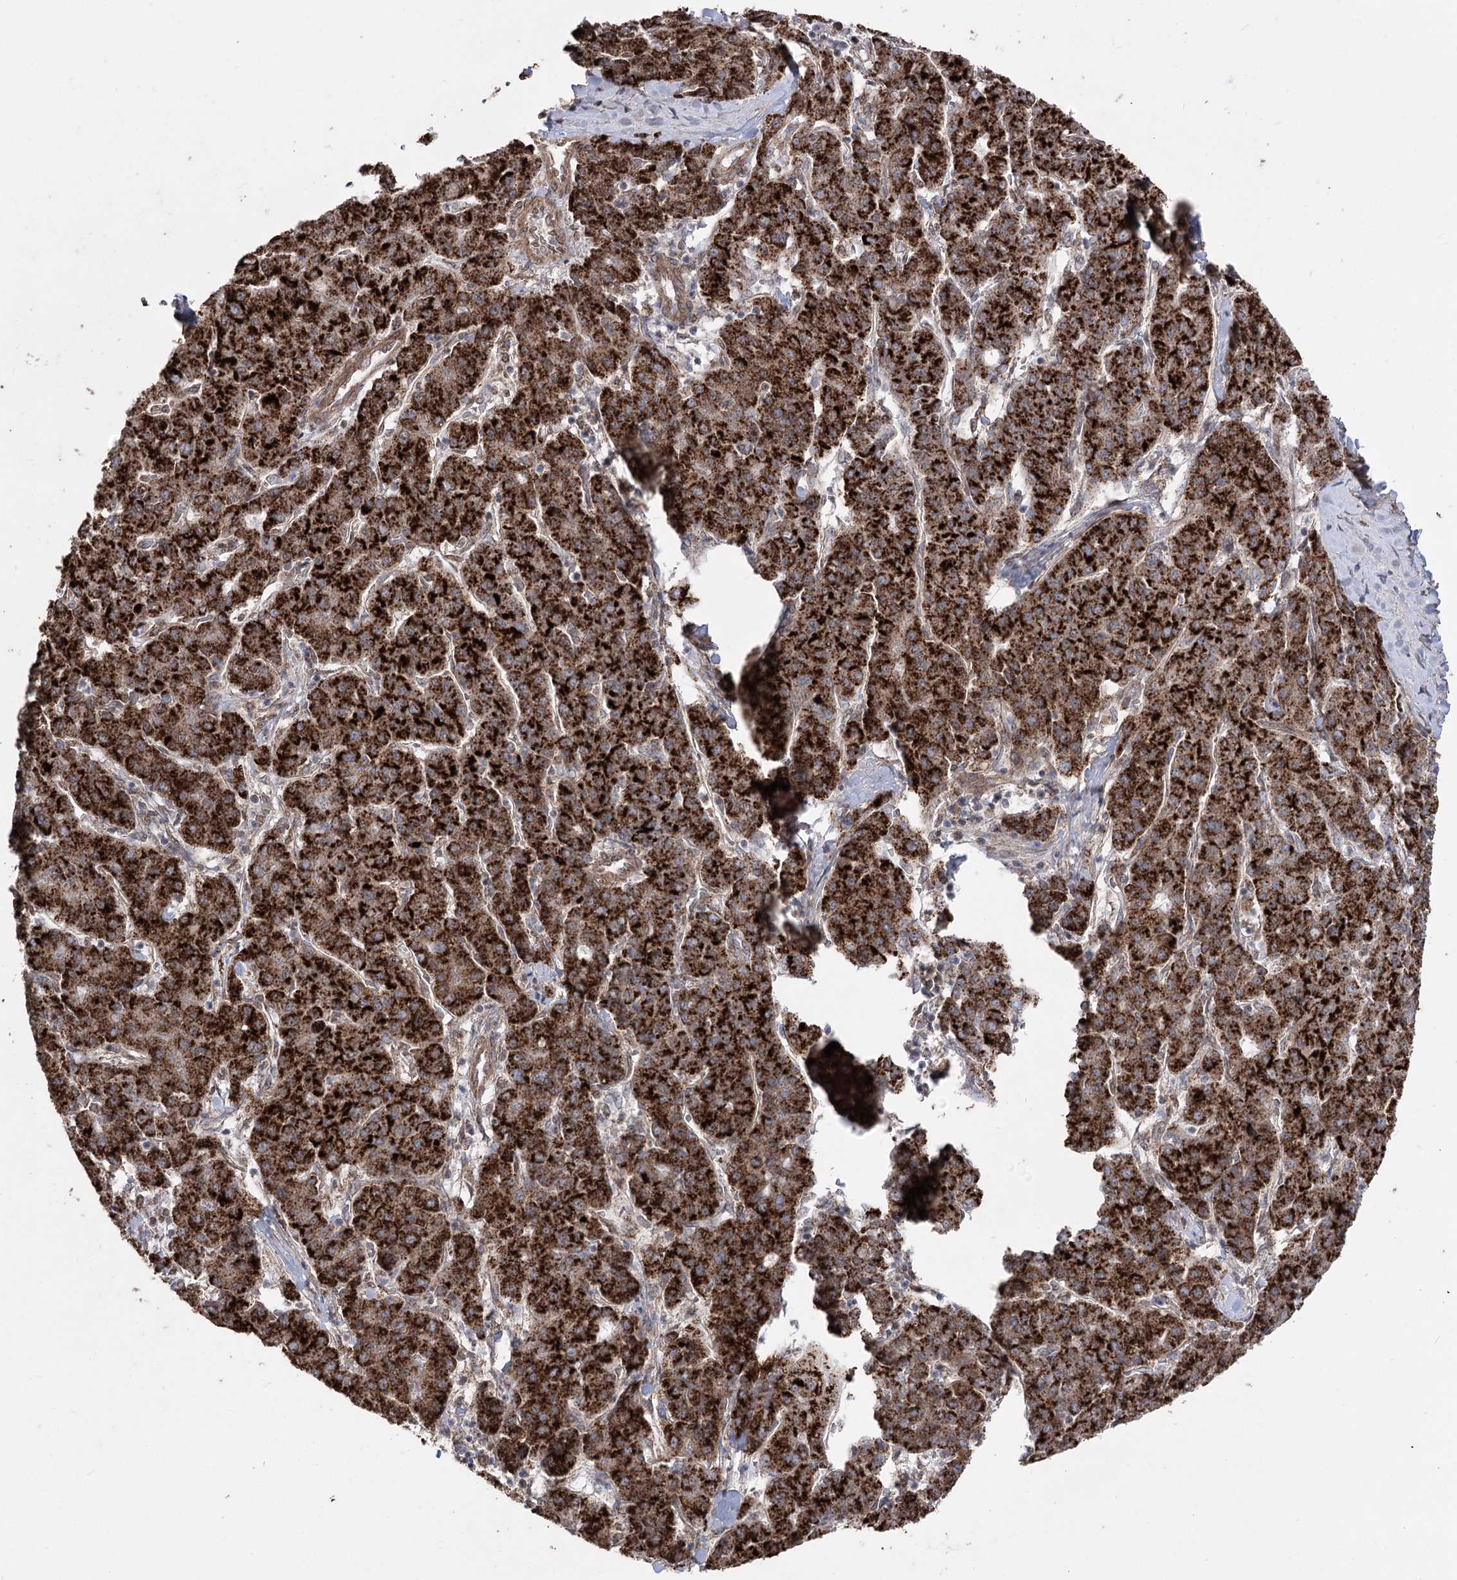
{"staining": {"intensity": "strong", "quantity": ">75%", "location": "cytoplasmic/membranous"}, "tissue": "liver cancer", "cell_type": "Tumor cells", "image_type": "cancer", "snomed": [{"axis": "morphology", "description": "Carcinoma, Hepatocellular, NOS"}, {"axis": "topography", "description": "Liver"}], "caption": "Liver hepatocellular carcinoma stained for a protein demonstrates strong cytoplasmic/membranous positivity in tumor cells. (DAB IHC with brightfield microscopy, high magnification).", "gene": "ZSCAN23", "patient": {"sex": "male", "age": 65}}